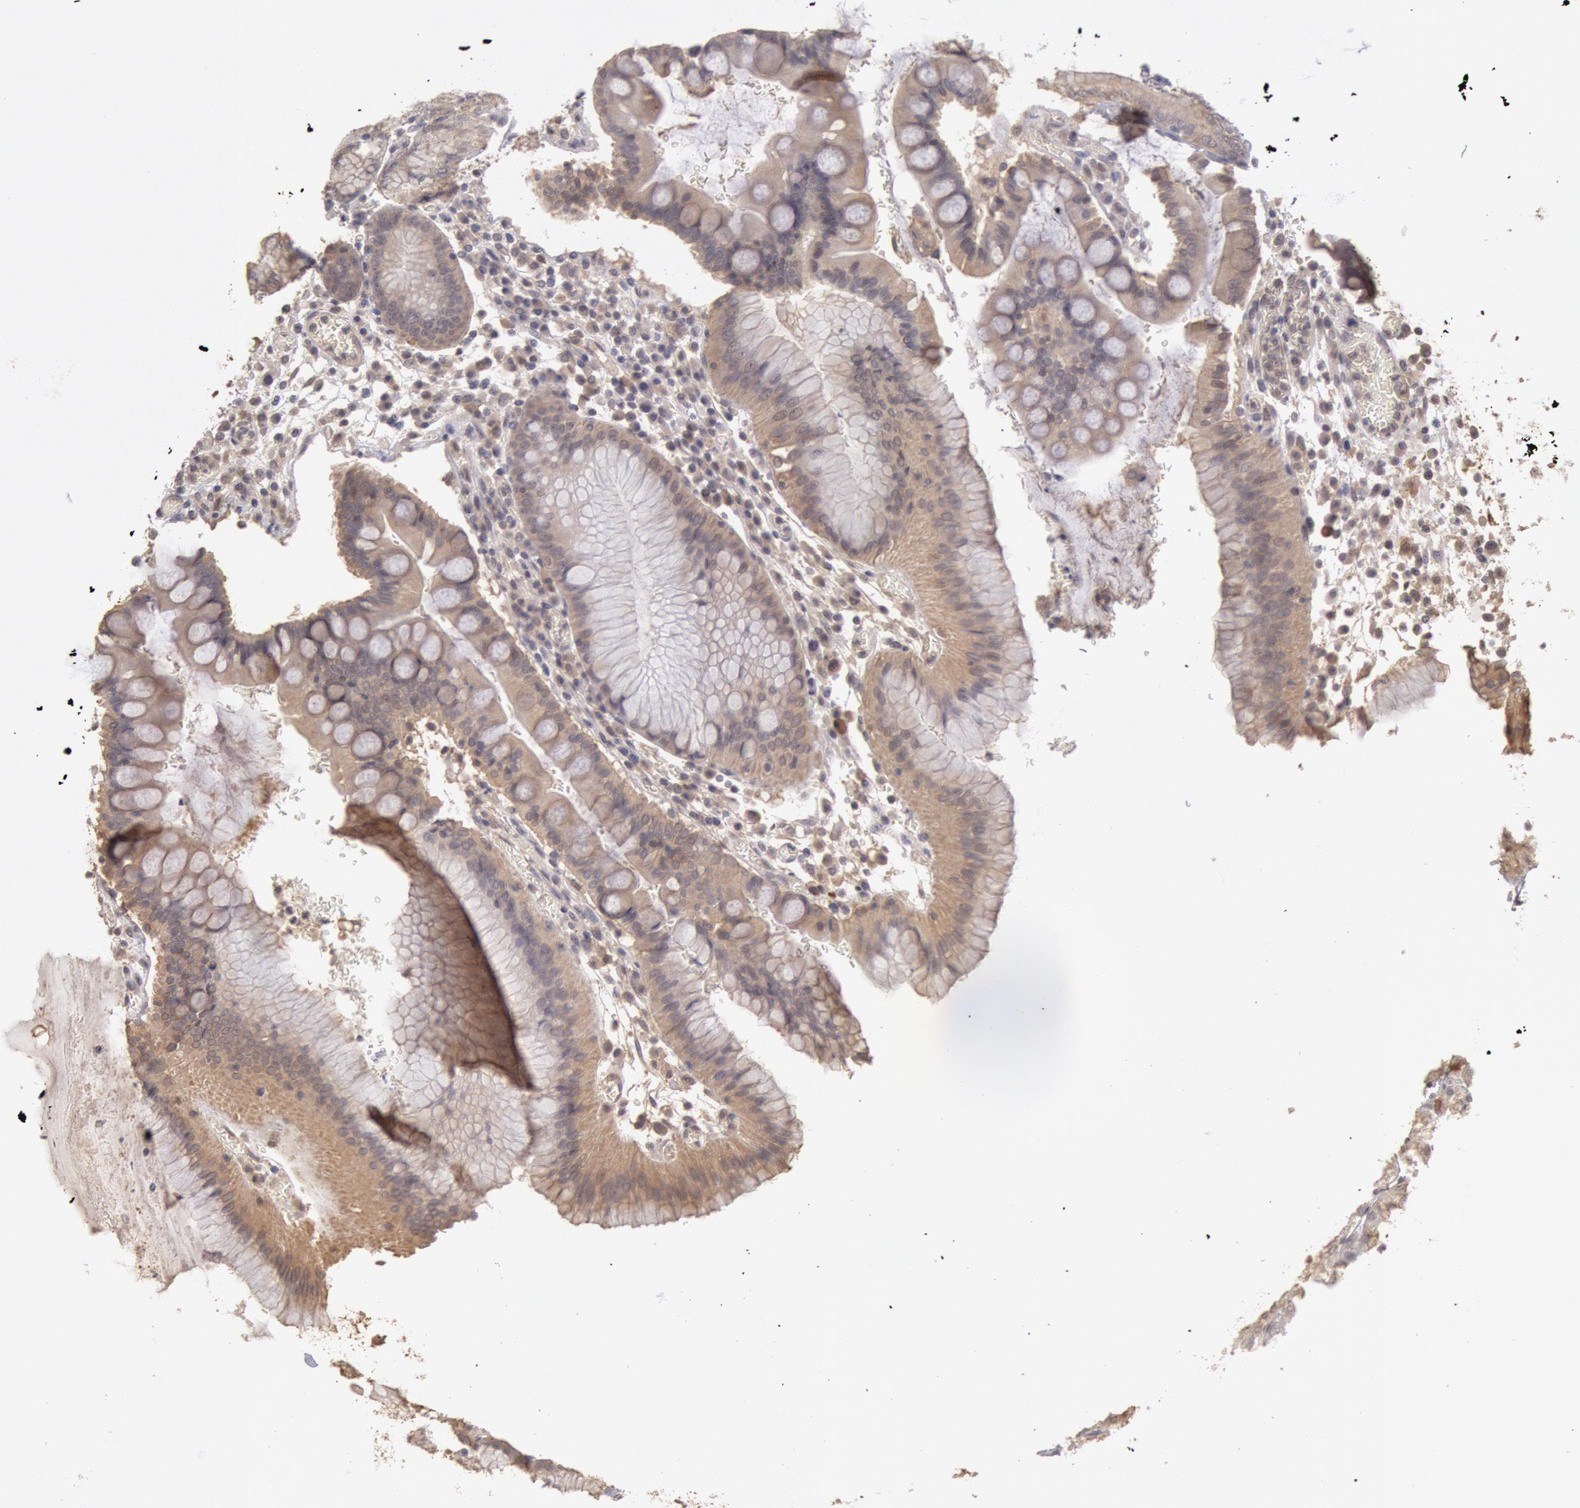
{"staining": {"intensity": "weak", "quantity": ">75%", "location": "cytoplasmic/membranous"}, "tissue": "stomach", "cell_type": "Glandular cells", "image_type": "normal", "snomed": [{"axis": "morphology", "description": "Normal tissue, NOS"}, {"axis": "topography", "description": "Stomach, lower"}], "caption": "Approximately >75% of glandular cells in unremarkable stomach exhibit weak cytoplasmic/membranous protein positivity as visualized by brown immunohistochemical staining.", "gene": "ZFP36L1", "patient": {"sex": "female", "age": 73}}